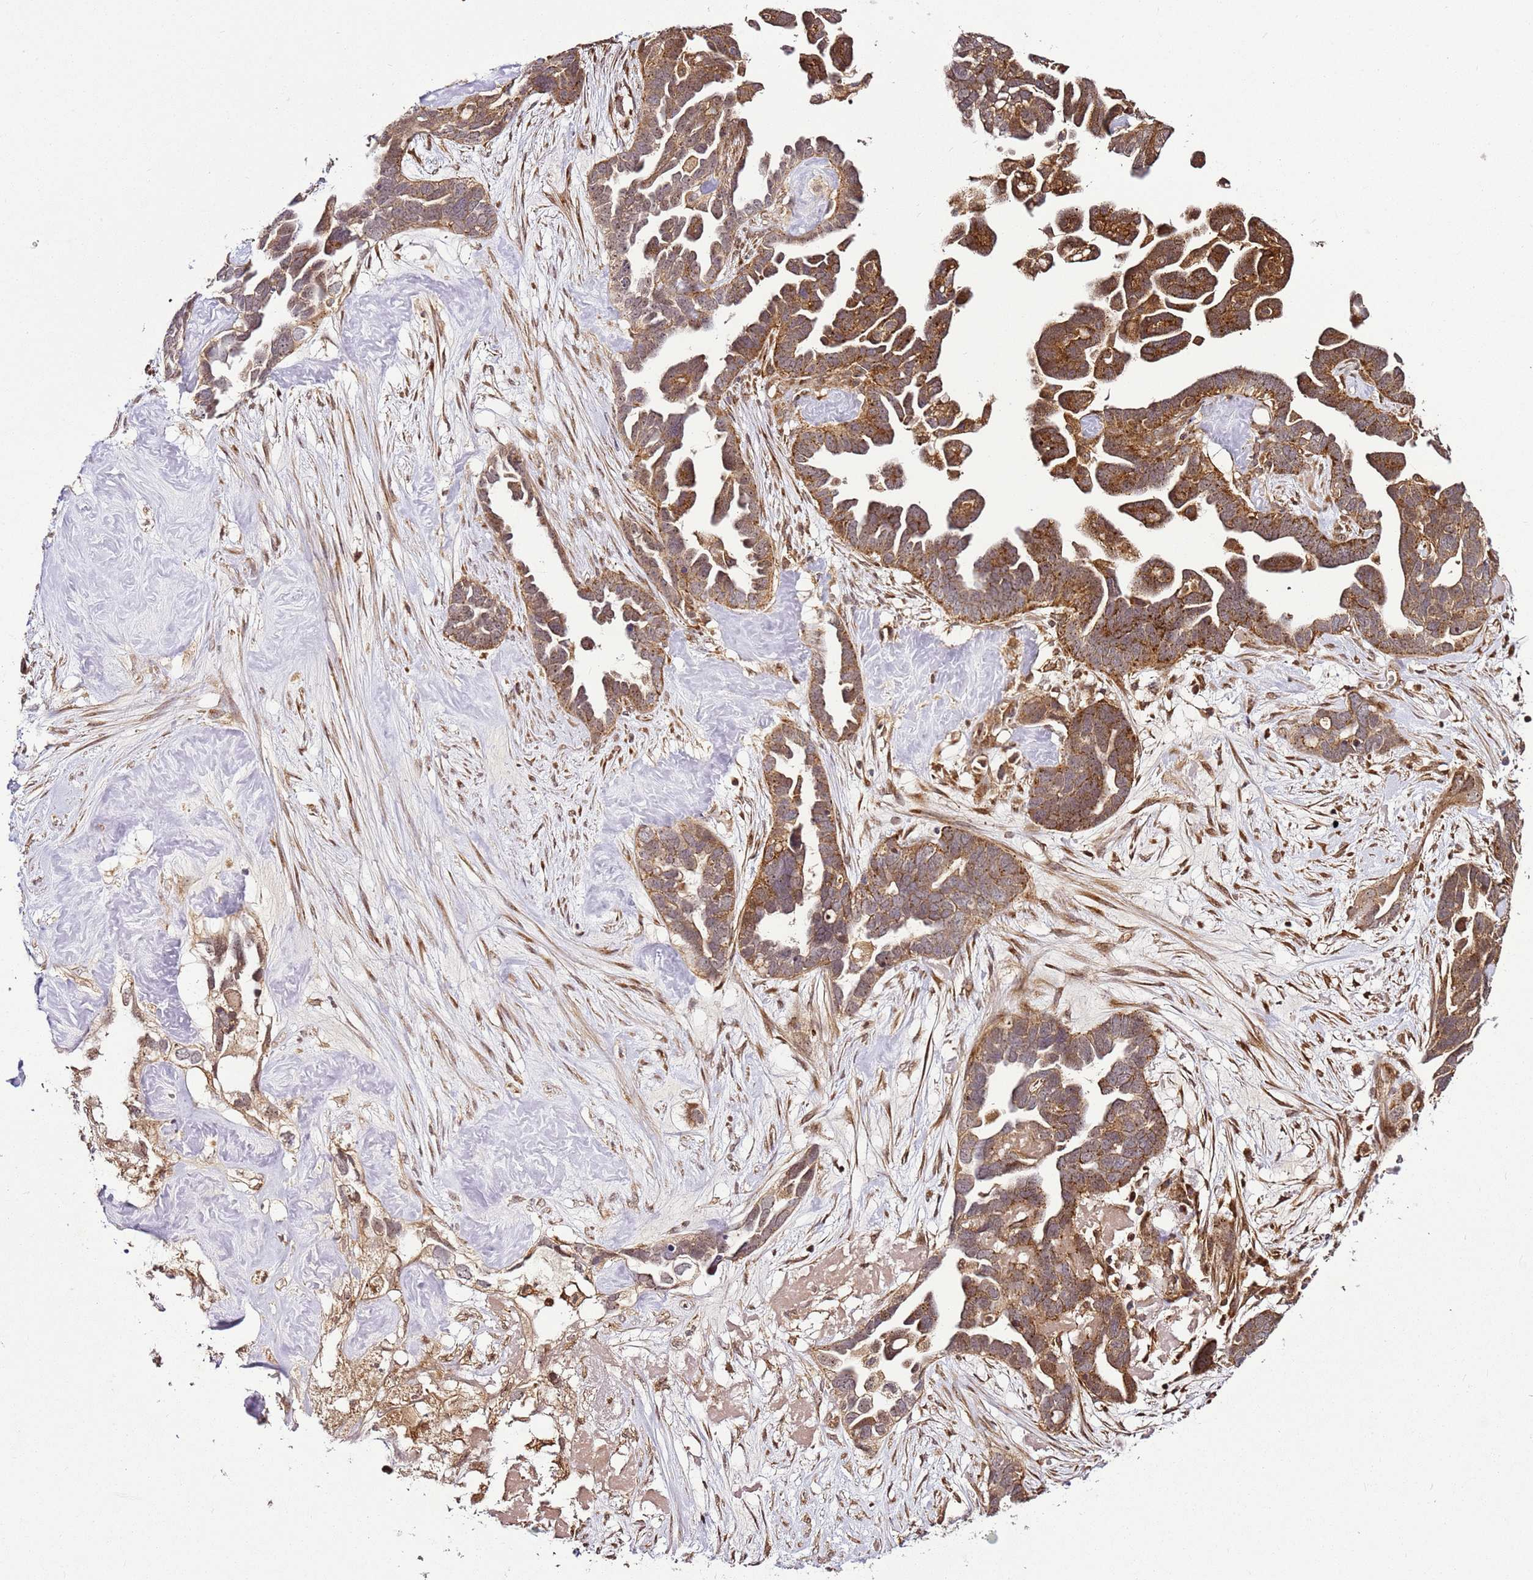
{"staining": {"intensity": "moderate", "quantity": ">75%", "location": "cytoplasmic/membranous"}, "tissue": "ovarian cancer", "cell_type": "Tumor cells", "image_type": "cancer", "snomed": [{"axis": "morphology", "description": "Cystadenocarcinoma, serous, NOS"}, {"axis": "topography", "description": "Ovary"}], "caption": "DAB immunohistochemical staining of human ovarian serous cystadenocarcinoma reveals moderate cytoplasmic/membranous protein staining in about >75% of tumor cells.", "gene": "RASA3", "patient": {"sex": "female", "age": 54}}